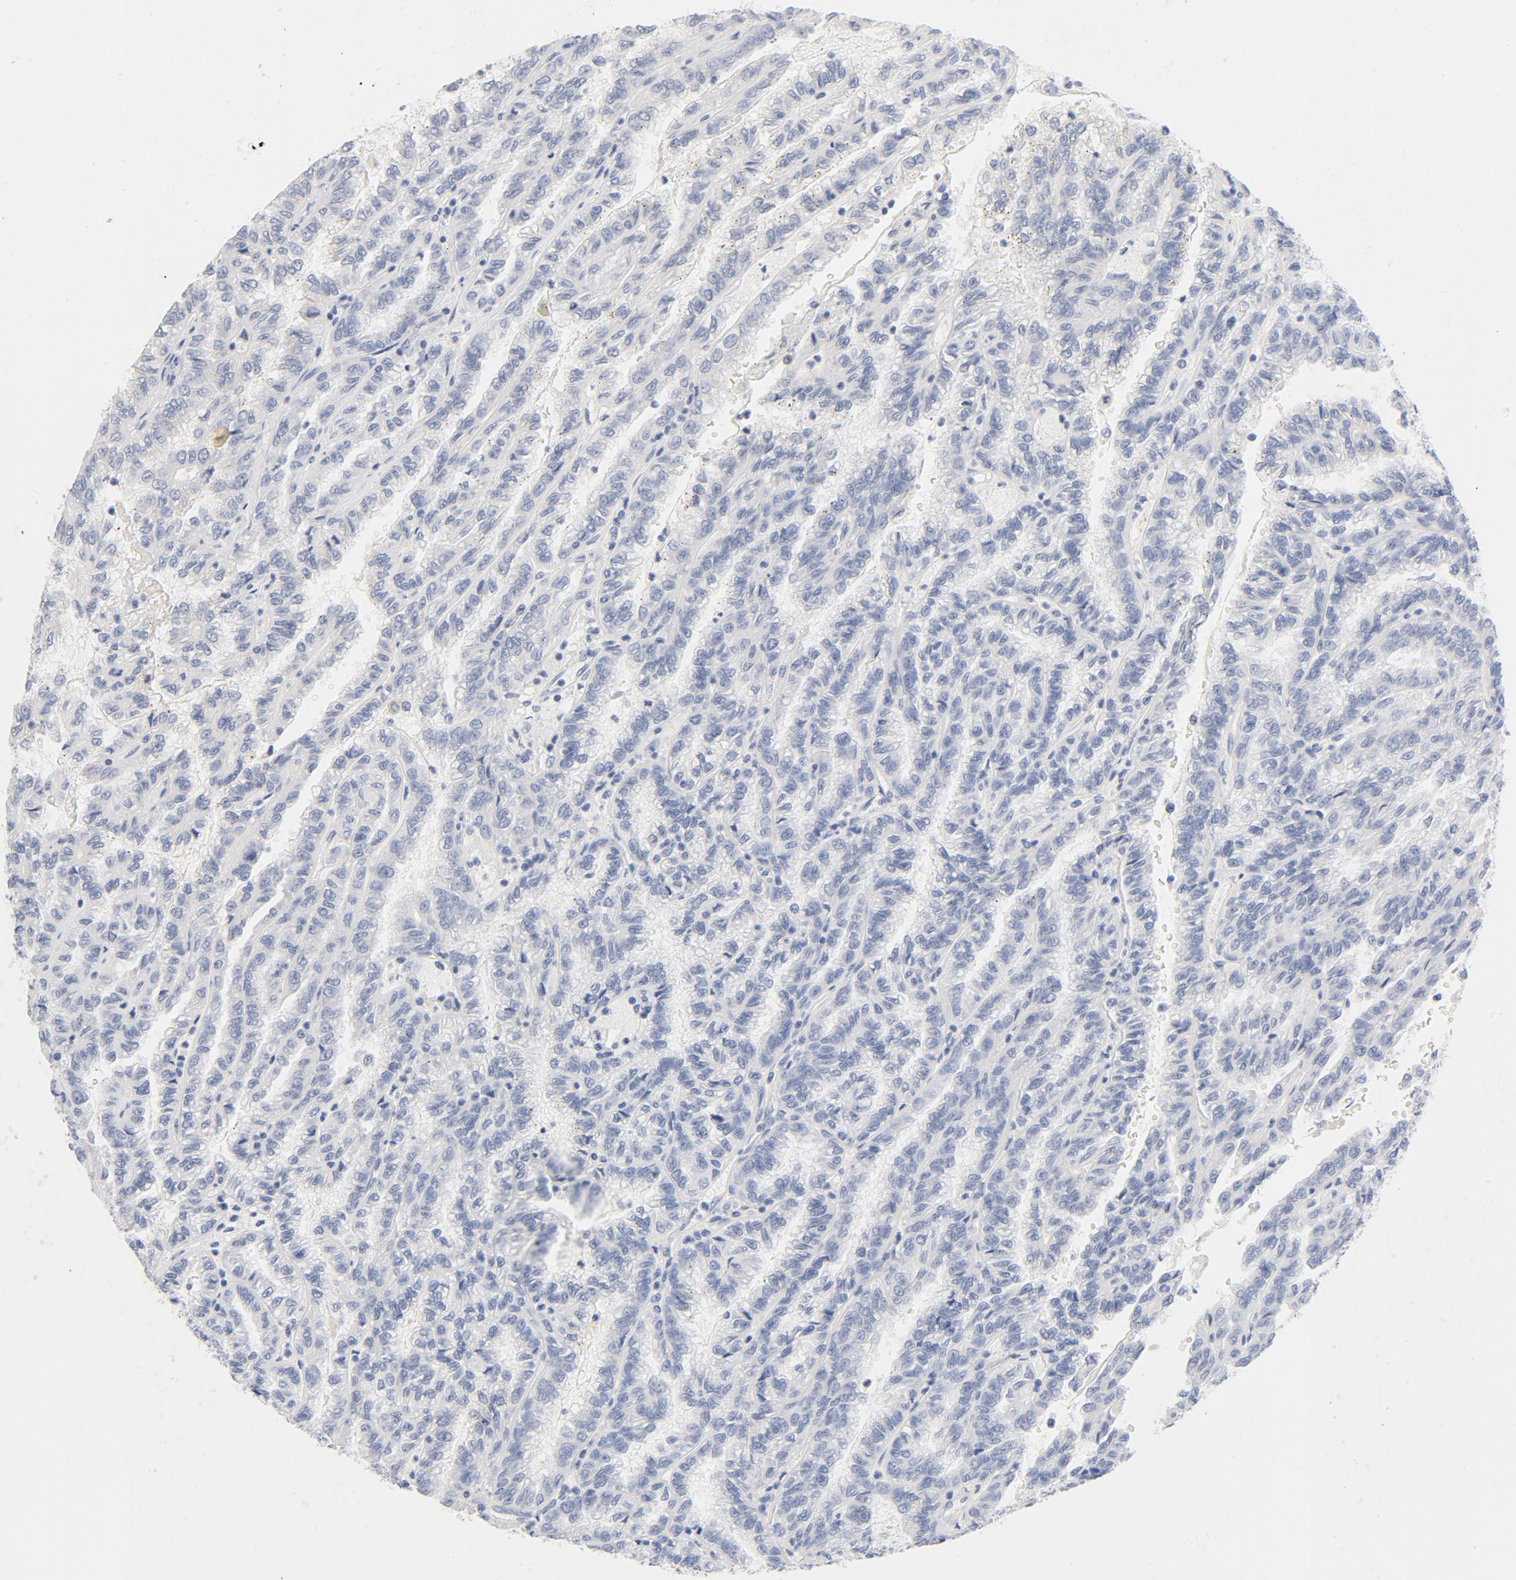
{"staining": {"intensity": "negative", "quantity": "none", "location": "none"}, "tissue": "renal cancer", "cell_type": "Tumor cells", "image_type": "cancer", "snomed": [{"axis": "morphology", "description": "Inflammation, NOS"}, {"axis": "morphology", "description": "Adenocarcinoma, NOS"}, {"axis": "topography", "description": "Kidney"}], "caption": "High power microscopy image of an immunohistochemistry (IHC) photomicrograph of renal cancer (adenocarcinoma), revealing no significant staining in tumor cells.", "gene": "HOMER1", "patient": {"sex": "male", "age": 68}}